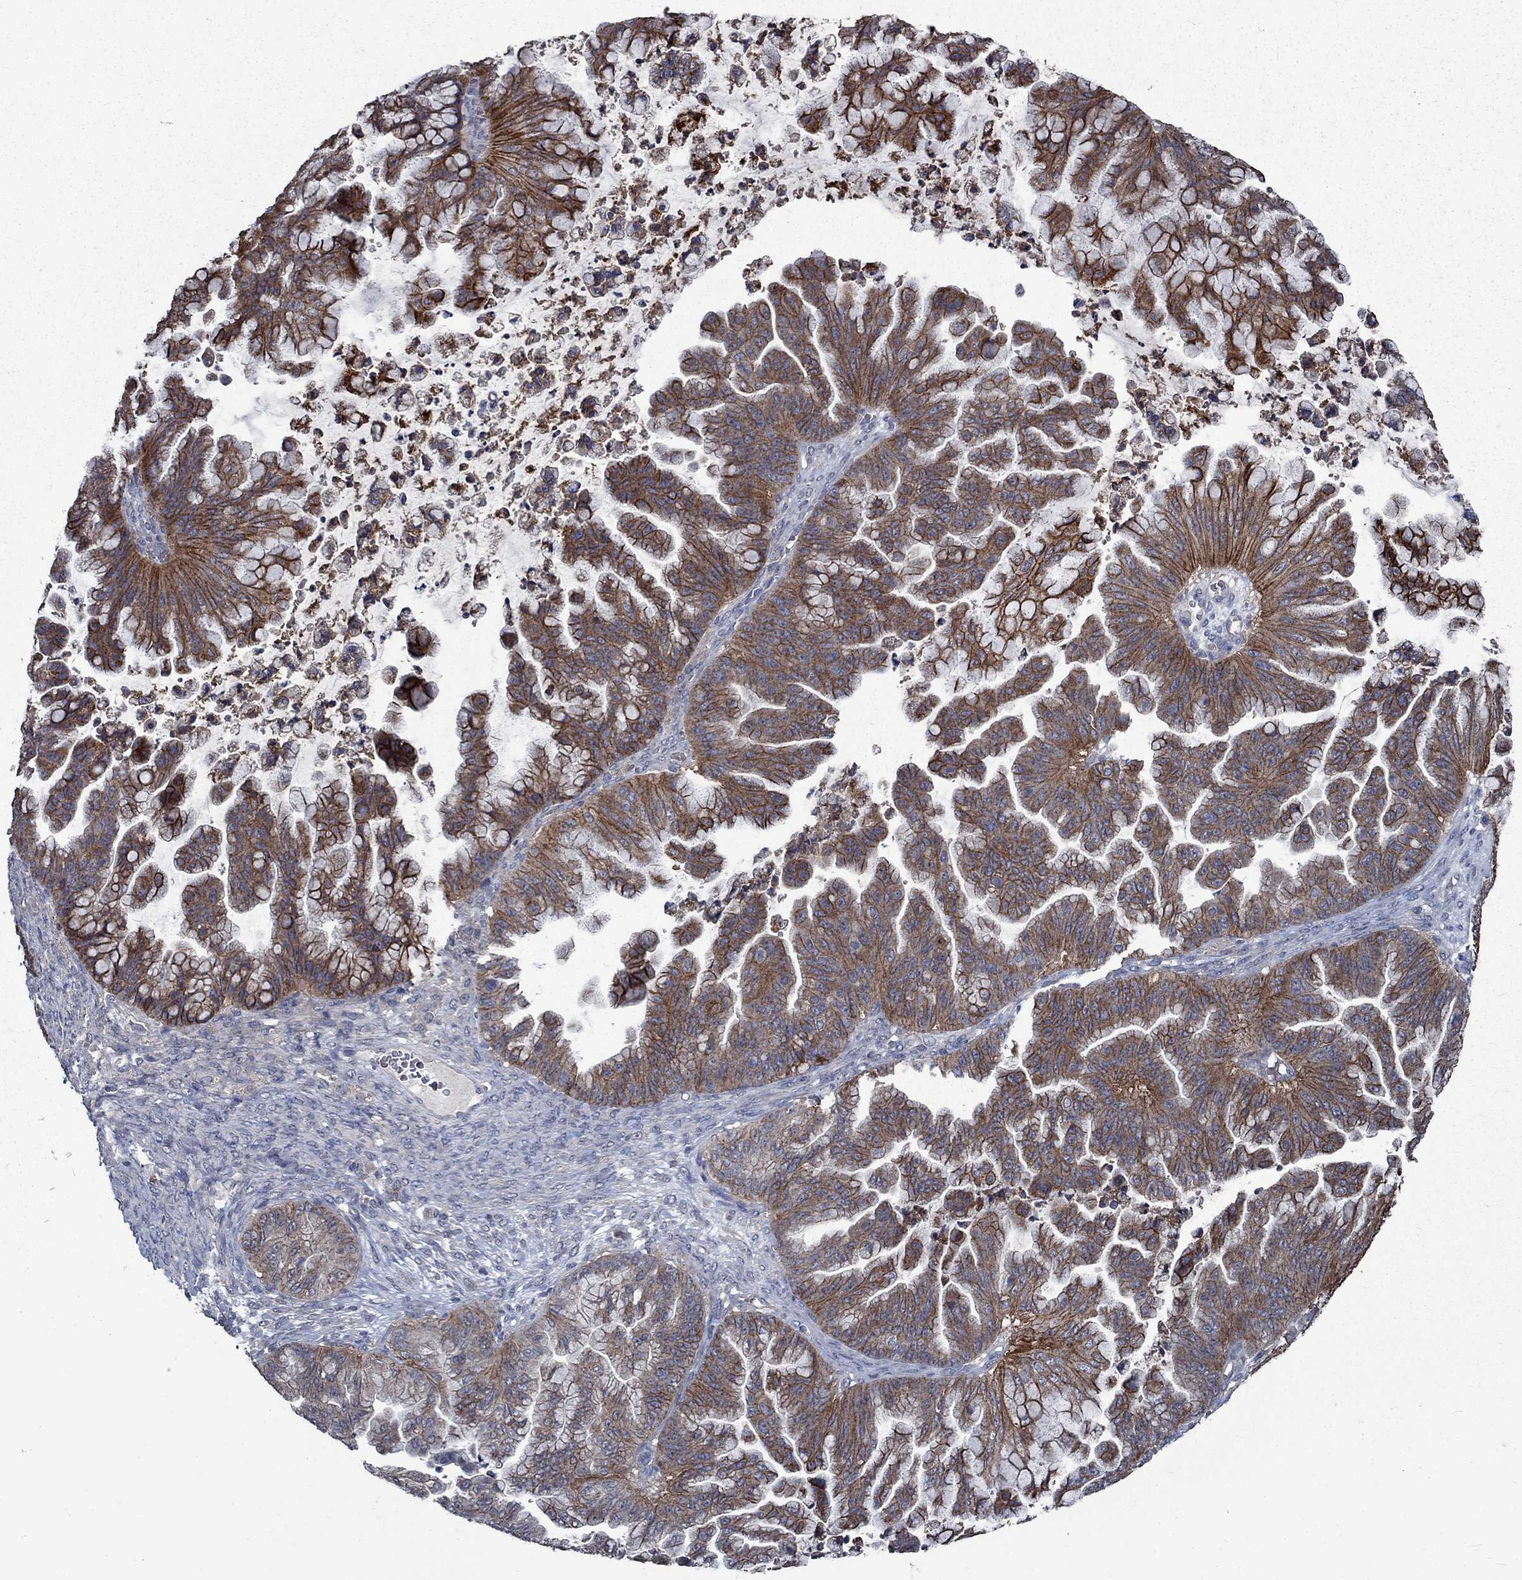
{"staining": {"intensity": "strong", "quantity": "25%-75%", "location": "cytoplasmic/membranous"}, "tissue": "ovarian cancer", "cell_type": "Tumor cells", "image_type": "cancer", "snomed": [{"axis": "morphology", "description": "Cystadenocarcinoma, mucinous, NOS"}, {"axis": "topography", "description": "Ovary"}], "caption": "Protein staining of mucinous cystadenocarcinoma (ovarian) tissue displays strong cytoplasmic/membranous positivity in about 25%-75% of tumor cells.", "gene": "SLC44A1", "patient": {"sex": "female", "age": 67}}